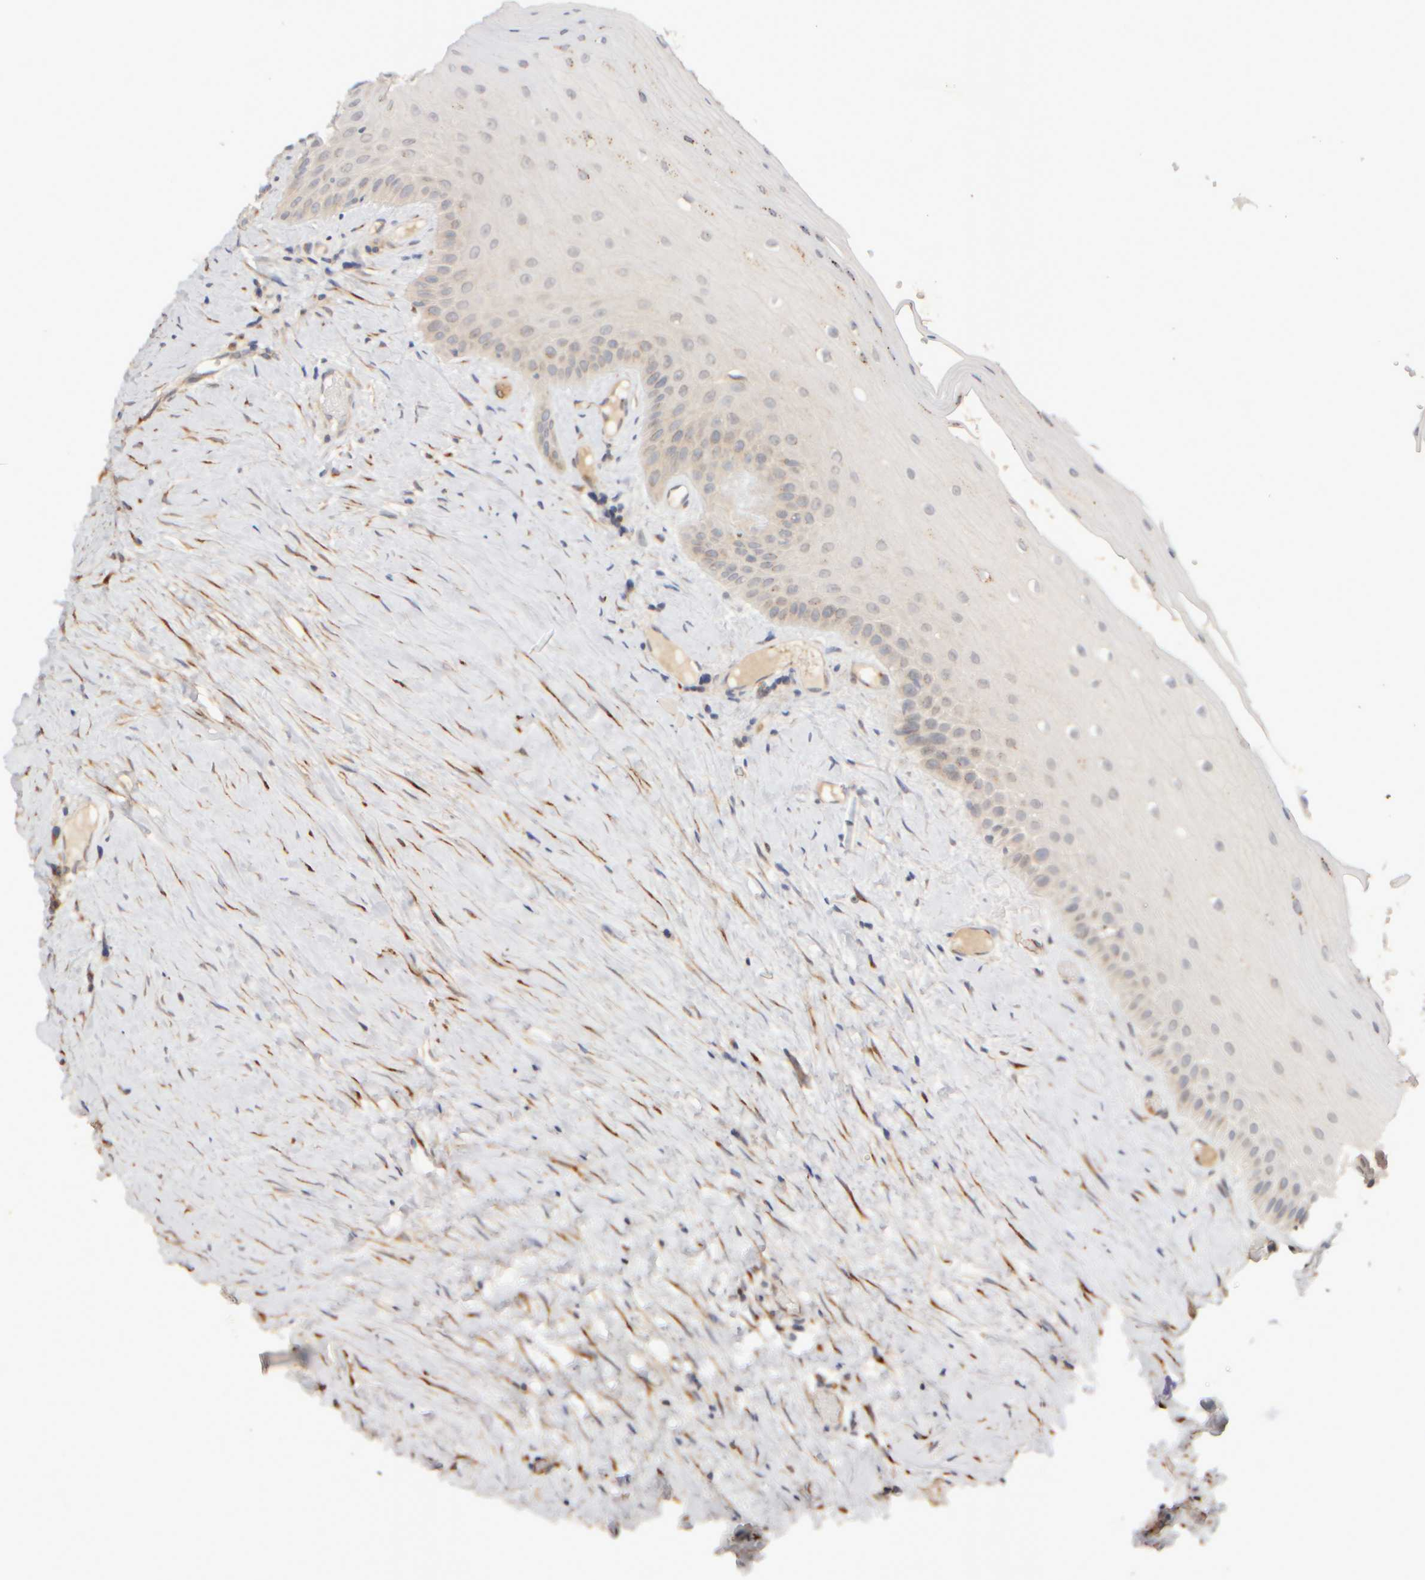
{"staining": {"intensity": "weak", "quantity": "<25%", "location": "cytoplasmic/membranous"}, "tissue": "oral mucosa", "cell_type": "Squamous epithelial cells", "image_type": "normal", "snomed": [{"axis": "morphology", "description": "Normal tissue, NOS"}, {"axis": "topography", "description": "Skeletal muscle"}, {"axis": "topography", "description": "Oral tissue"}, {"axis": "topography", "description": "Peripheral nerve tissue"}], "caption": "IHC of benign human oral mucosa exhibits no expression in squamous epithelial cells. (Brightfield microscopy of DAB (3,3'-diaminobenzidine) immunohistochemistry at high magnification).", "gene": "GOPC", "patient": {"sex": "female", "age": 84}}